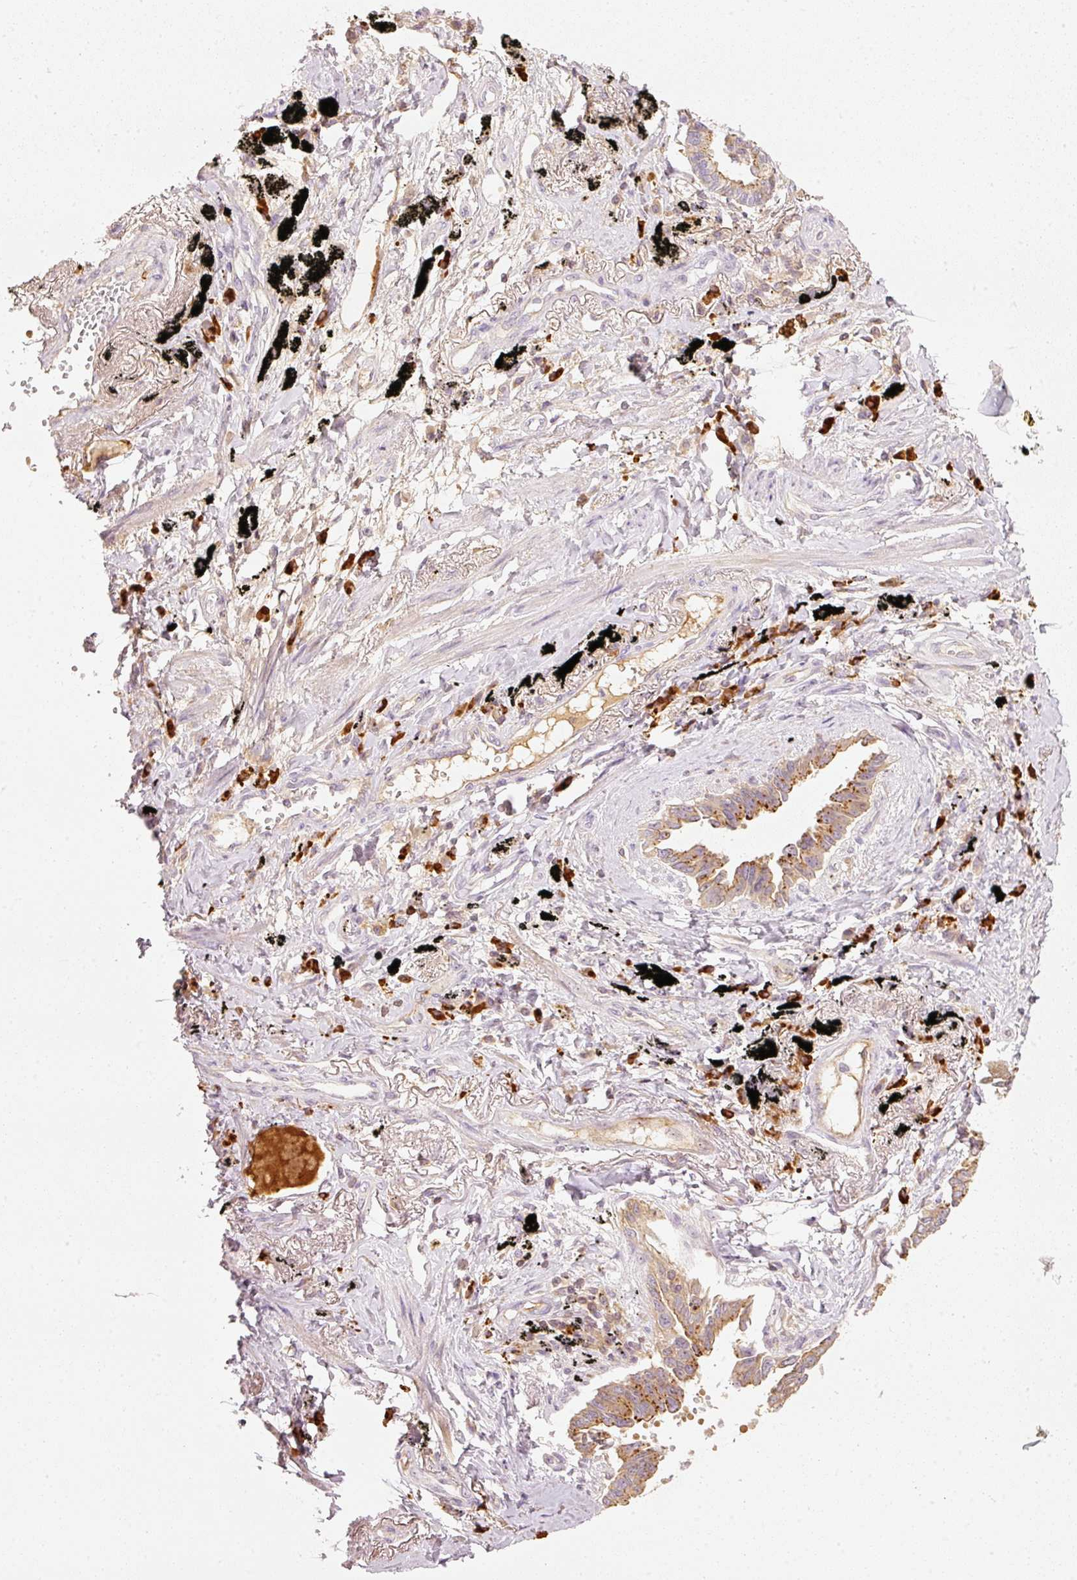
{"staining": {"intensity": "moderate", "quantity": ">75%", "location": "cytoplasmic/membranous"}, "tissue": "lung cancer", "cell_type": "Tumor cells", "image_type": "cancer", "snomed": [{"axis": "morphology", "description": "Adenocarcinoma, NOS"}, {"axis": "topography", "description": "Lung"}], "caption": "Lung adenocarcinoma tissue displays moderate cytoplasmic/membranous positivity in about >75% of tumor cells Using DAB (3,3'-diaminobenzidine) (brown) and hematoxylin (blue) stains, captured at high magnification using brightfield microscopy.", "gene": "VCAM1", "patient": {"sex": "male", "age": 67}}